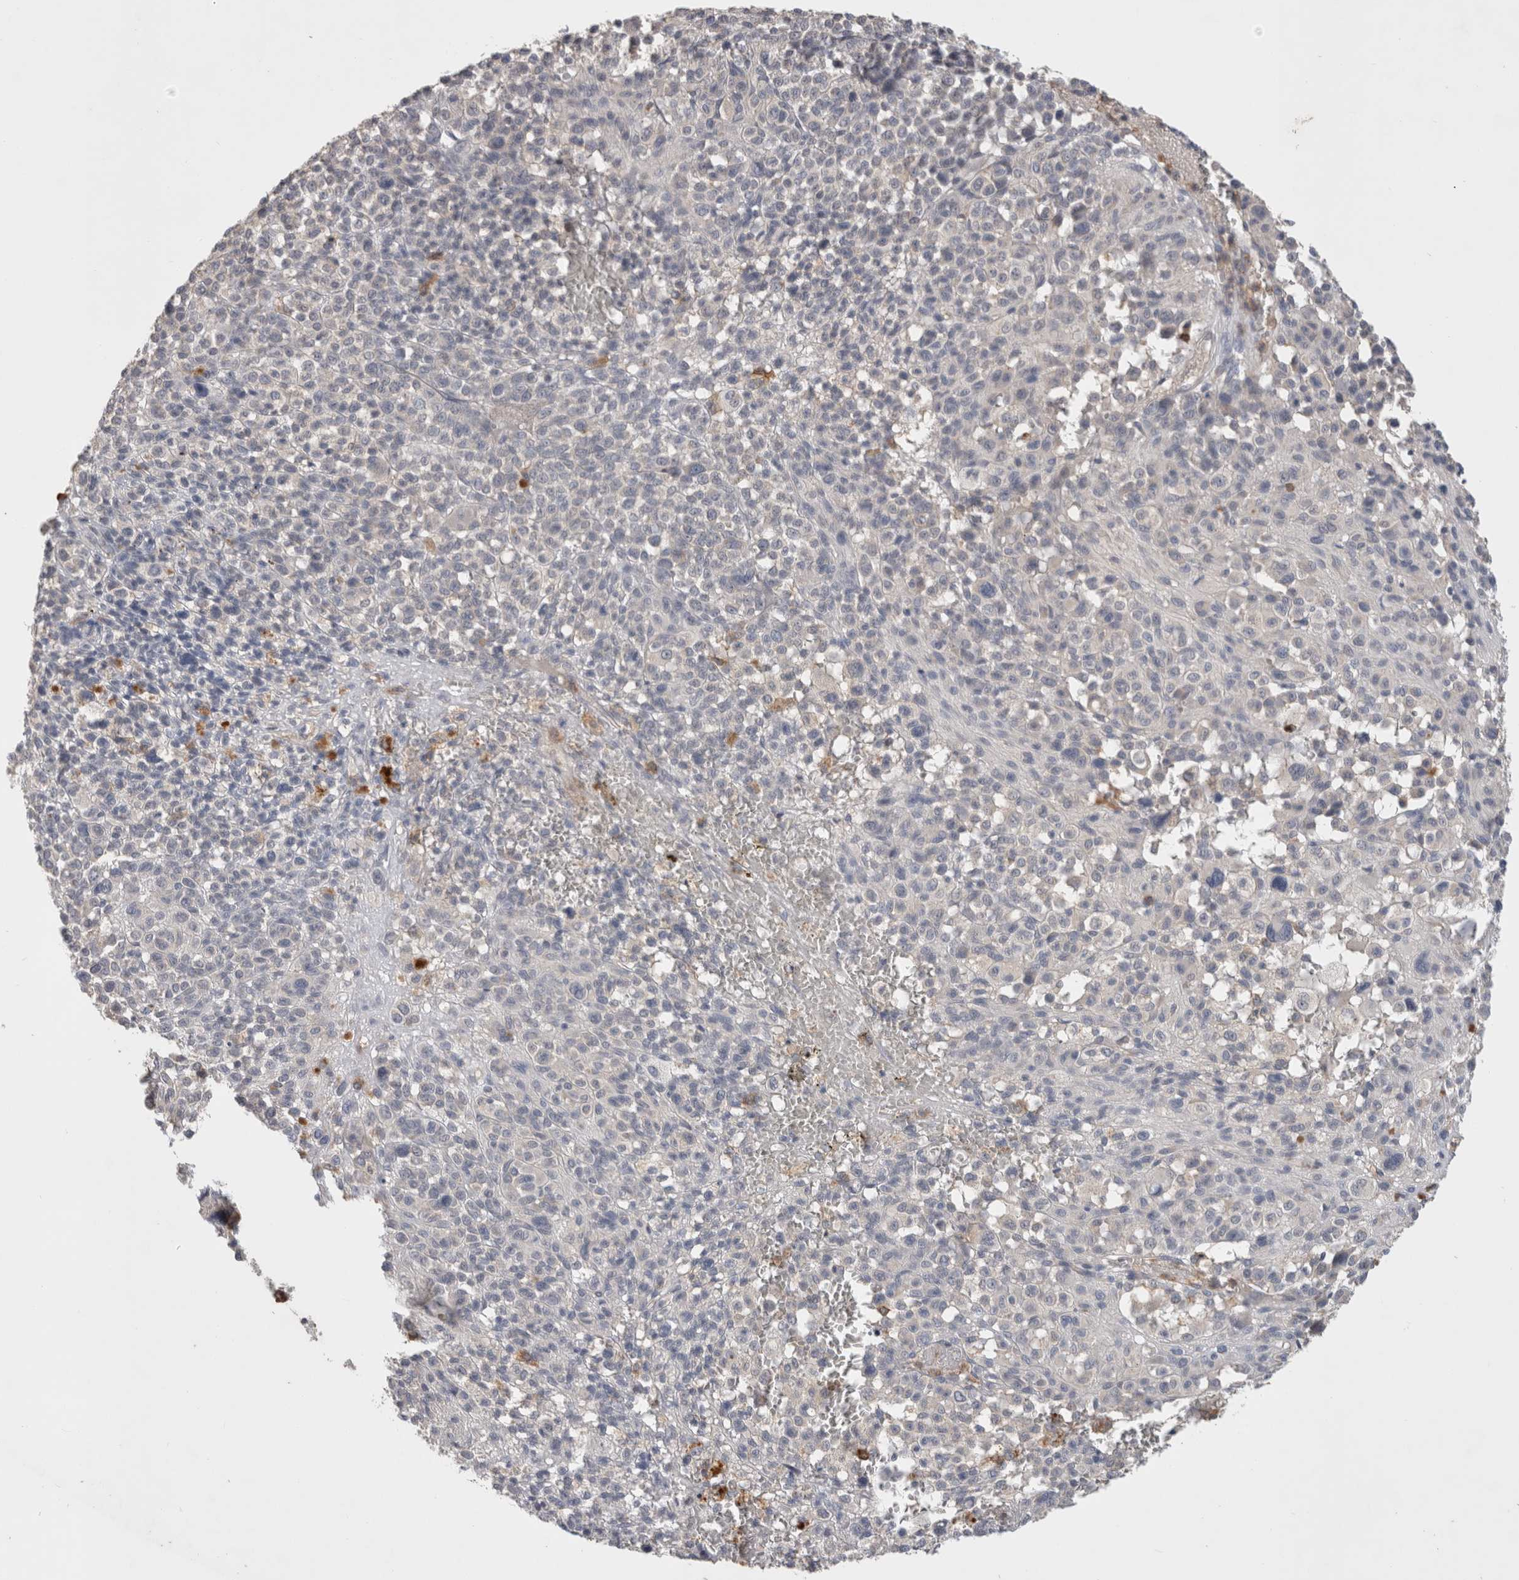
{"staining": {"intensity": "negative", "quantity": "none", "location": "none"}, "tissue": "melanoma", "cell_type": "Tumor cells", "image_type": "cancer", "snomed": [{"axis": "morphology", "description": "Malignant melanoma, Metastatic site"}, {"axis": "topography", "description": "Skin"}], "caption": "Immunohistochemistry micrograph of human malignant melanoma (metastatic site) stained for a protein (brown), which shows no staining in tumor cells.", "gene": "GFRA2", "patient": {"sex": "female", "age": 74}}